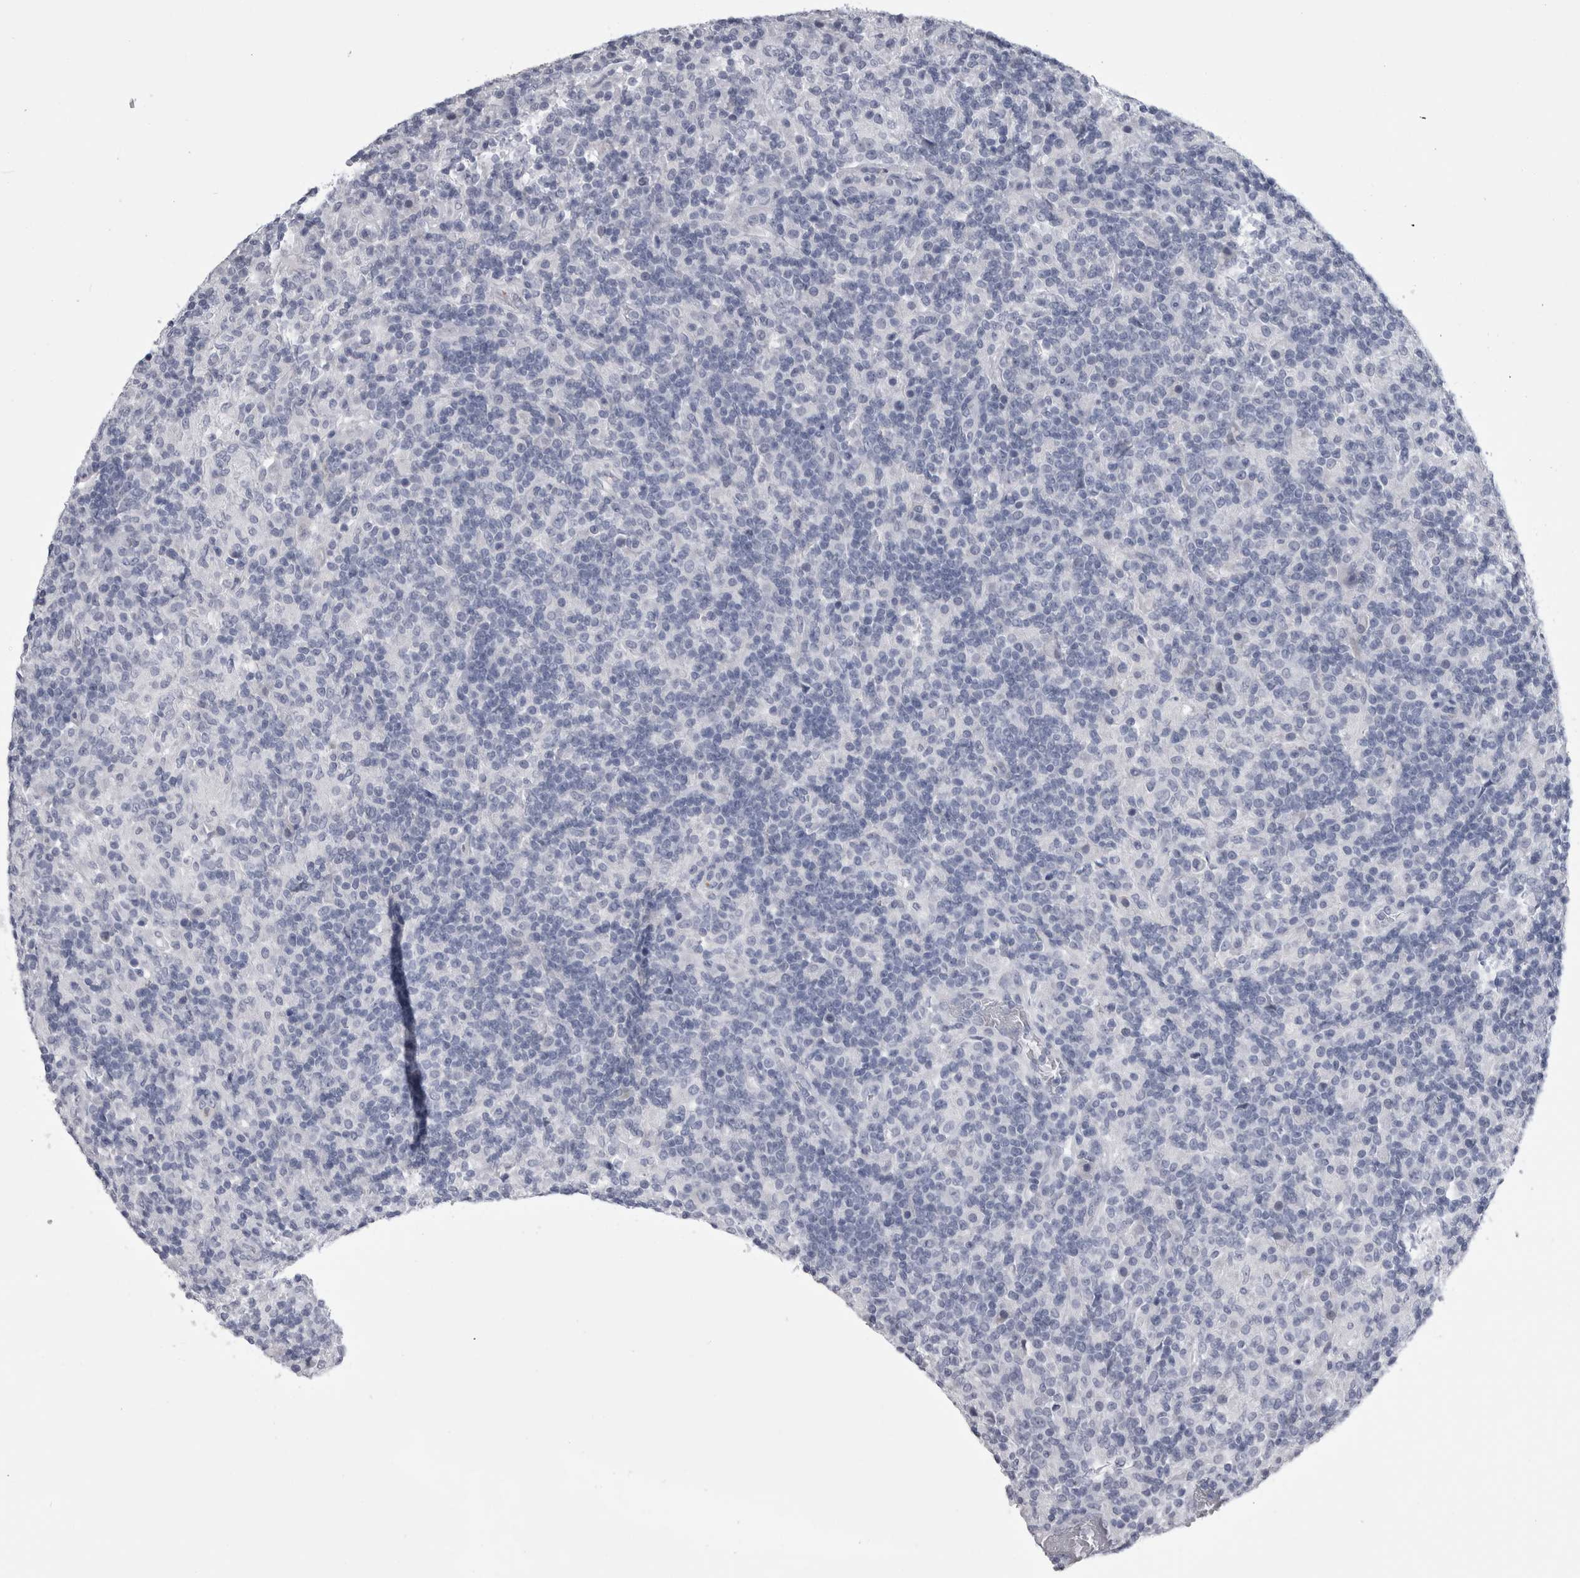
{"staining": {"intensity": "negative", "quantity": "none", "location": "none"}, "tissue": "lymphoma", "cell_type": "Tumor cells", "image_type": "cancer", "snomed": [{"axis": "morphology", "description": "Hodgkin's disease, NOS"}, {"axis": "topography", "description": "Lymph node"}], "caption": "Tumor cells show no significant positivity in Hodgkin's disease. Nuclei are stained in blue.", "gene": "ALDH8A1", "patient": {"sex": "male", "age": 70}}